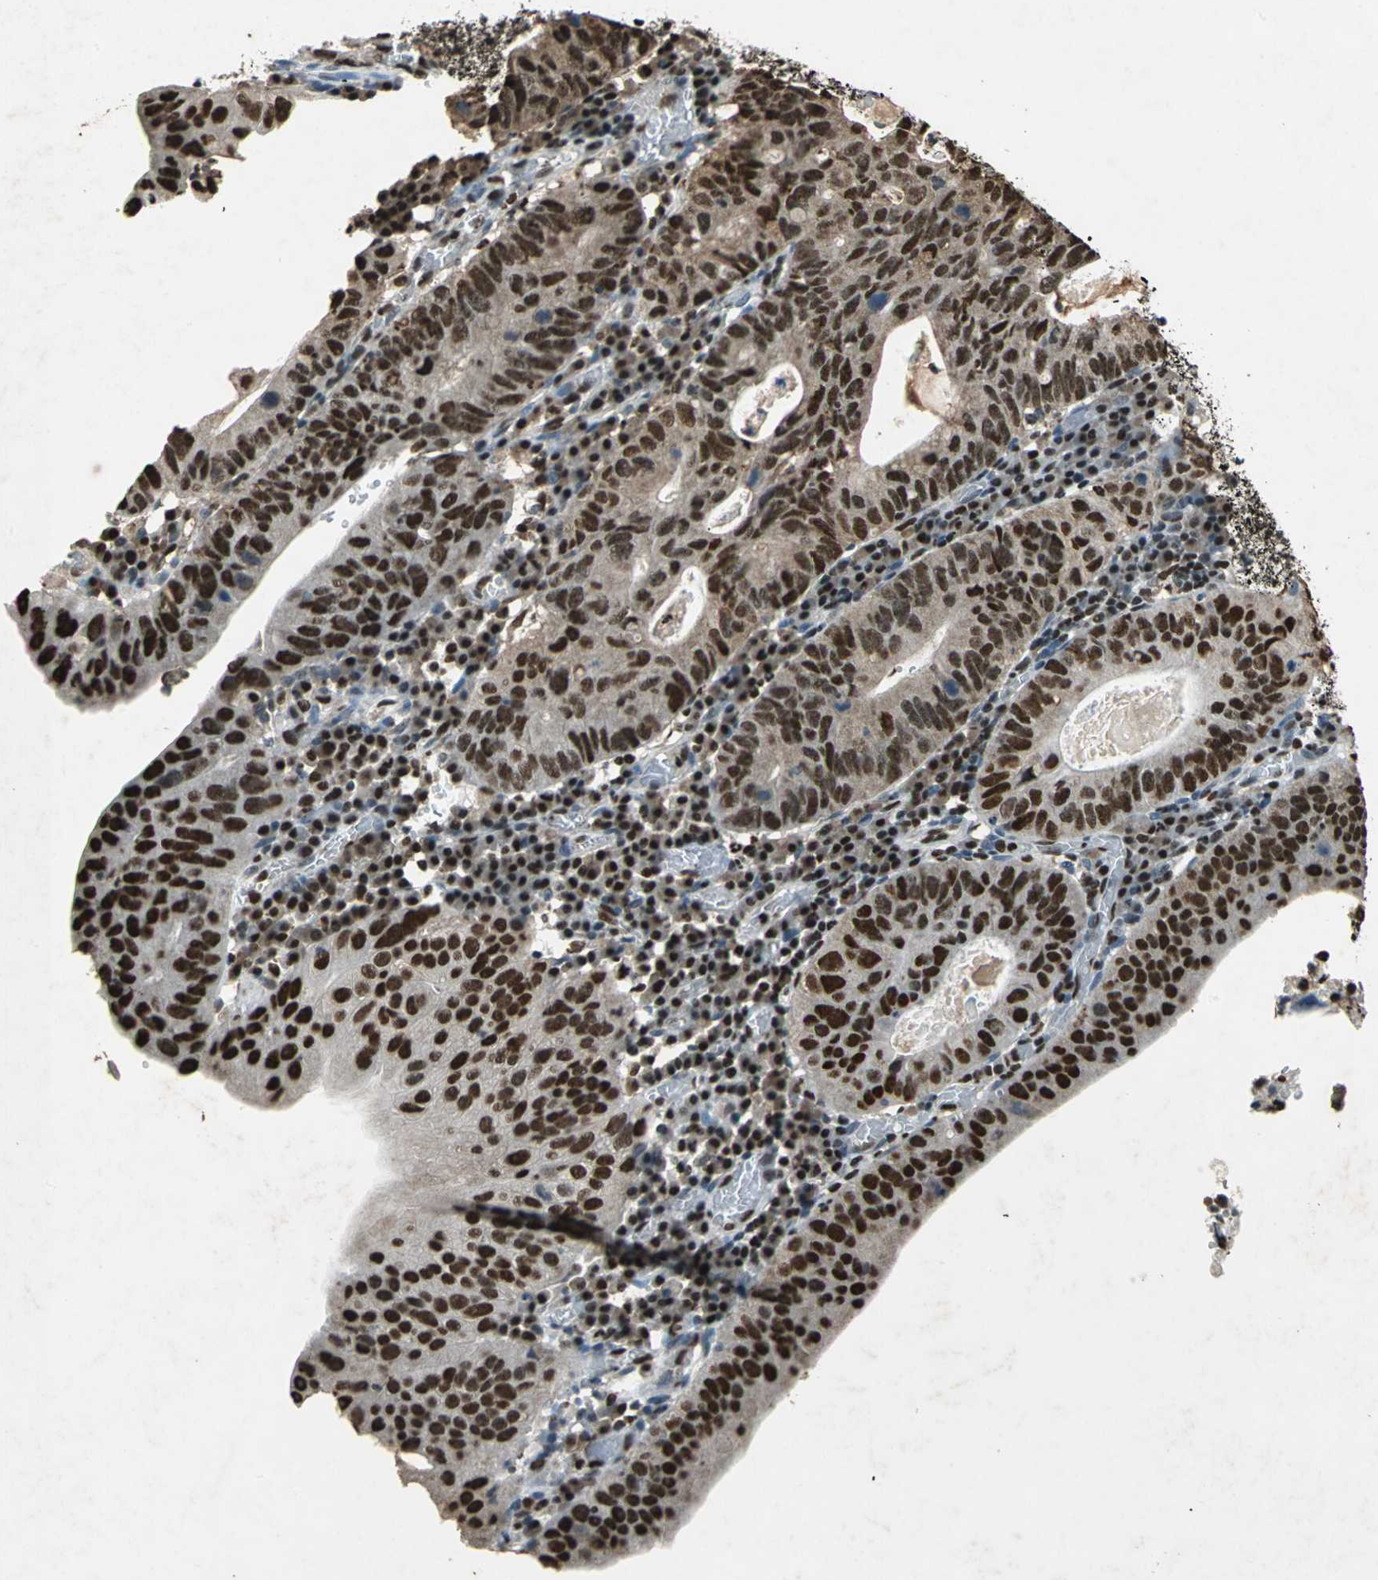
{"staining": {"intensity": "strong", "quantity": ">75%", "location": "nuclear"}, "tissue": "stomach cancer", "cell_type": "Tumor cells", "image_type": "cancer", "snomed": [{"axis": "morphology", "description": "Adenocarcinoma, NOS"}, {"axis": "topography", "description": "Stomach"}], "caption": "Immunohistochemistry image of neoplastic tissue: human adenocarcinoma (stomach) stained using immunohistochemistry (IHC) exhibits high levels of strong protein expression localized specifically in the nuclear of tumor cells, appearing as a nuclear brown color.", "gene": "ANP32A", "patient": {"sex": "male", "age": 59}}